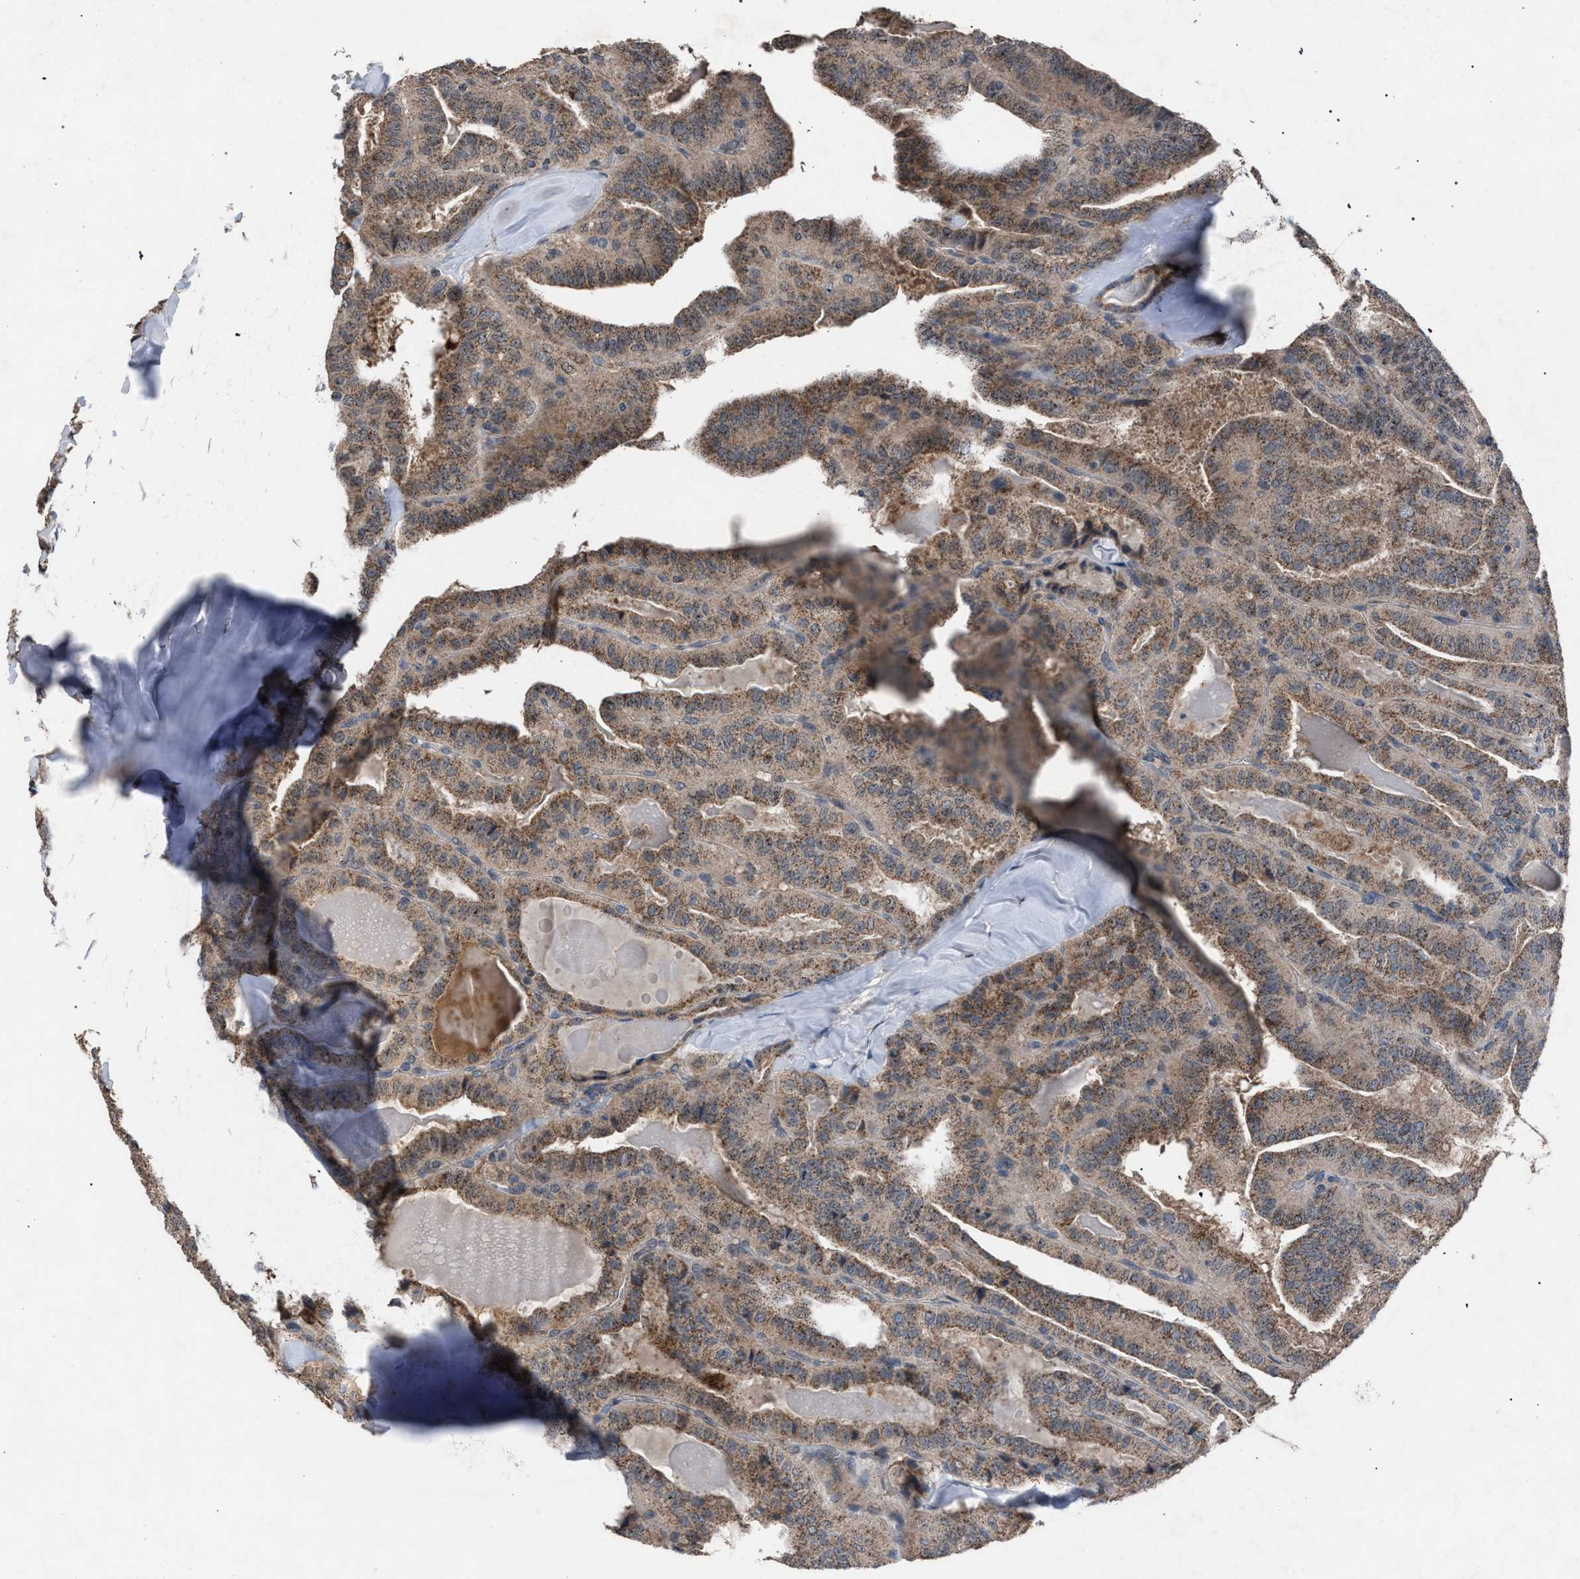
{"staining": {"intensity": "weak", "quantity": ">75%", "location": "cytoplasmic/membranous"}, "tissue": "thyroid cancer", "cell_type": "Tumor cells", "image_type": "cancer", "snomed": [{"axis": "morphology", "description": "Papillary adenocarcinoma, NOS"}, {"axis": "topography", "description": "Thyroid gland"}], "caption": "Weak cytoplasmic/membranous protein expression is identified in about >75% of tumor cells in thyroid papillary adenocarcinoma.", "gene": "HSD17B4", "patient": {"sex": "male", "age": 77}}